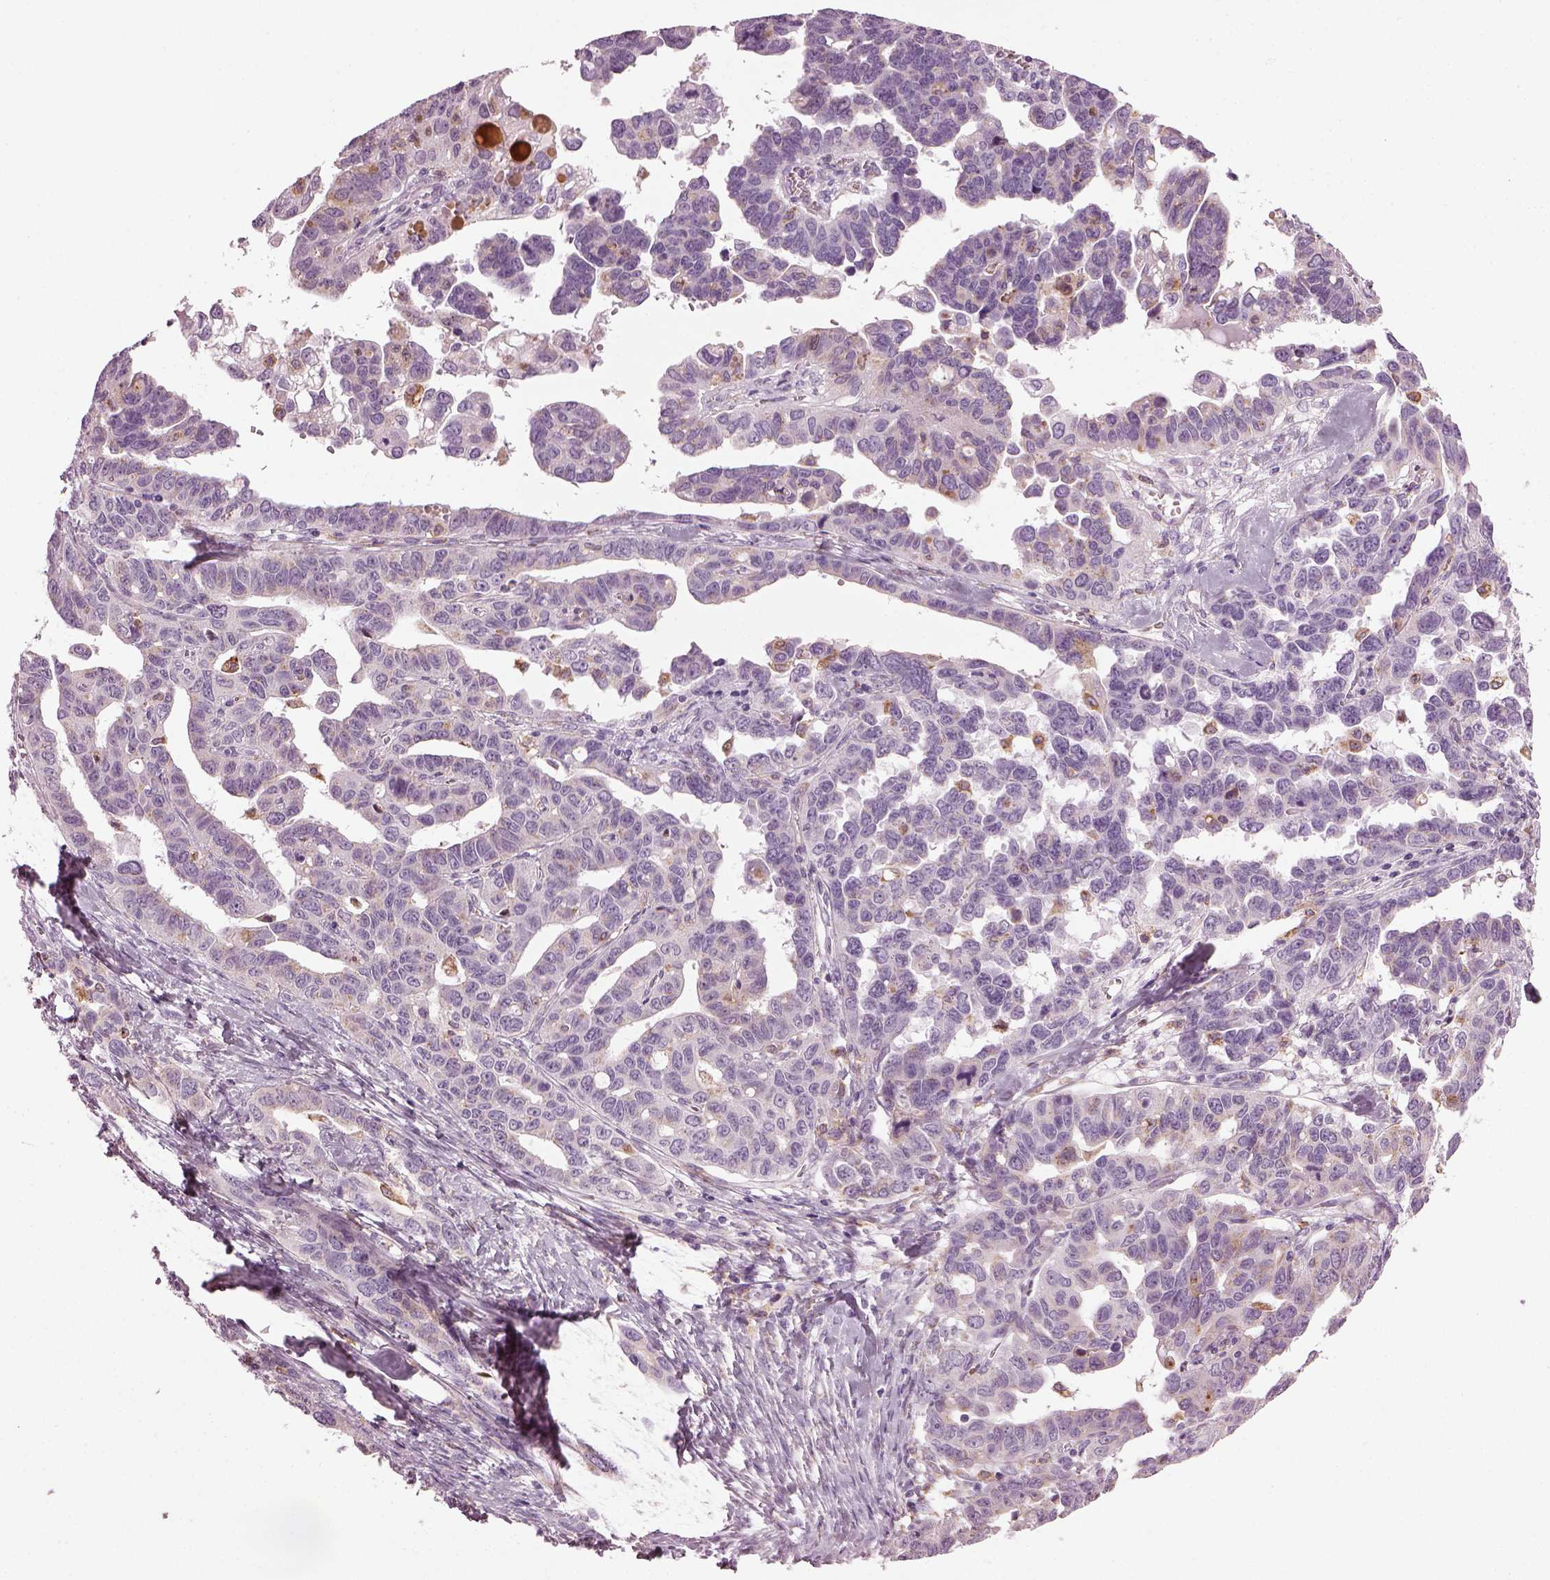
{"staining": {"intensity": "weak", "quantity": "<25%", "location": "cytoplasmic/membranous"}, "tissue": "ovarian cancer", "cell_type": "Tumor cells", "image_type": "cancer", "snomed": [{"axis": "morphology", "description": "Cystadenocarcinoma, serous, NOS"}, {"axis": "topography", "description": "Ovary"}], "caption": "Immunohistochemistry image of neoplastic tissue: ovarian cancer stained with DAB (3,3'-diaminobenzidine) exhibits no significant protein positivity in tumor cells.", "gene": "TMEM231", "patient": {"sex": "female", "age": 69}}